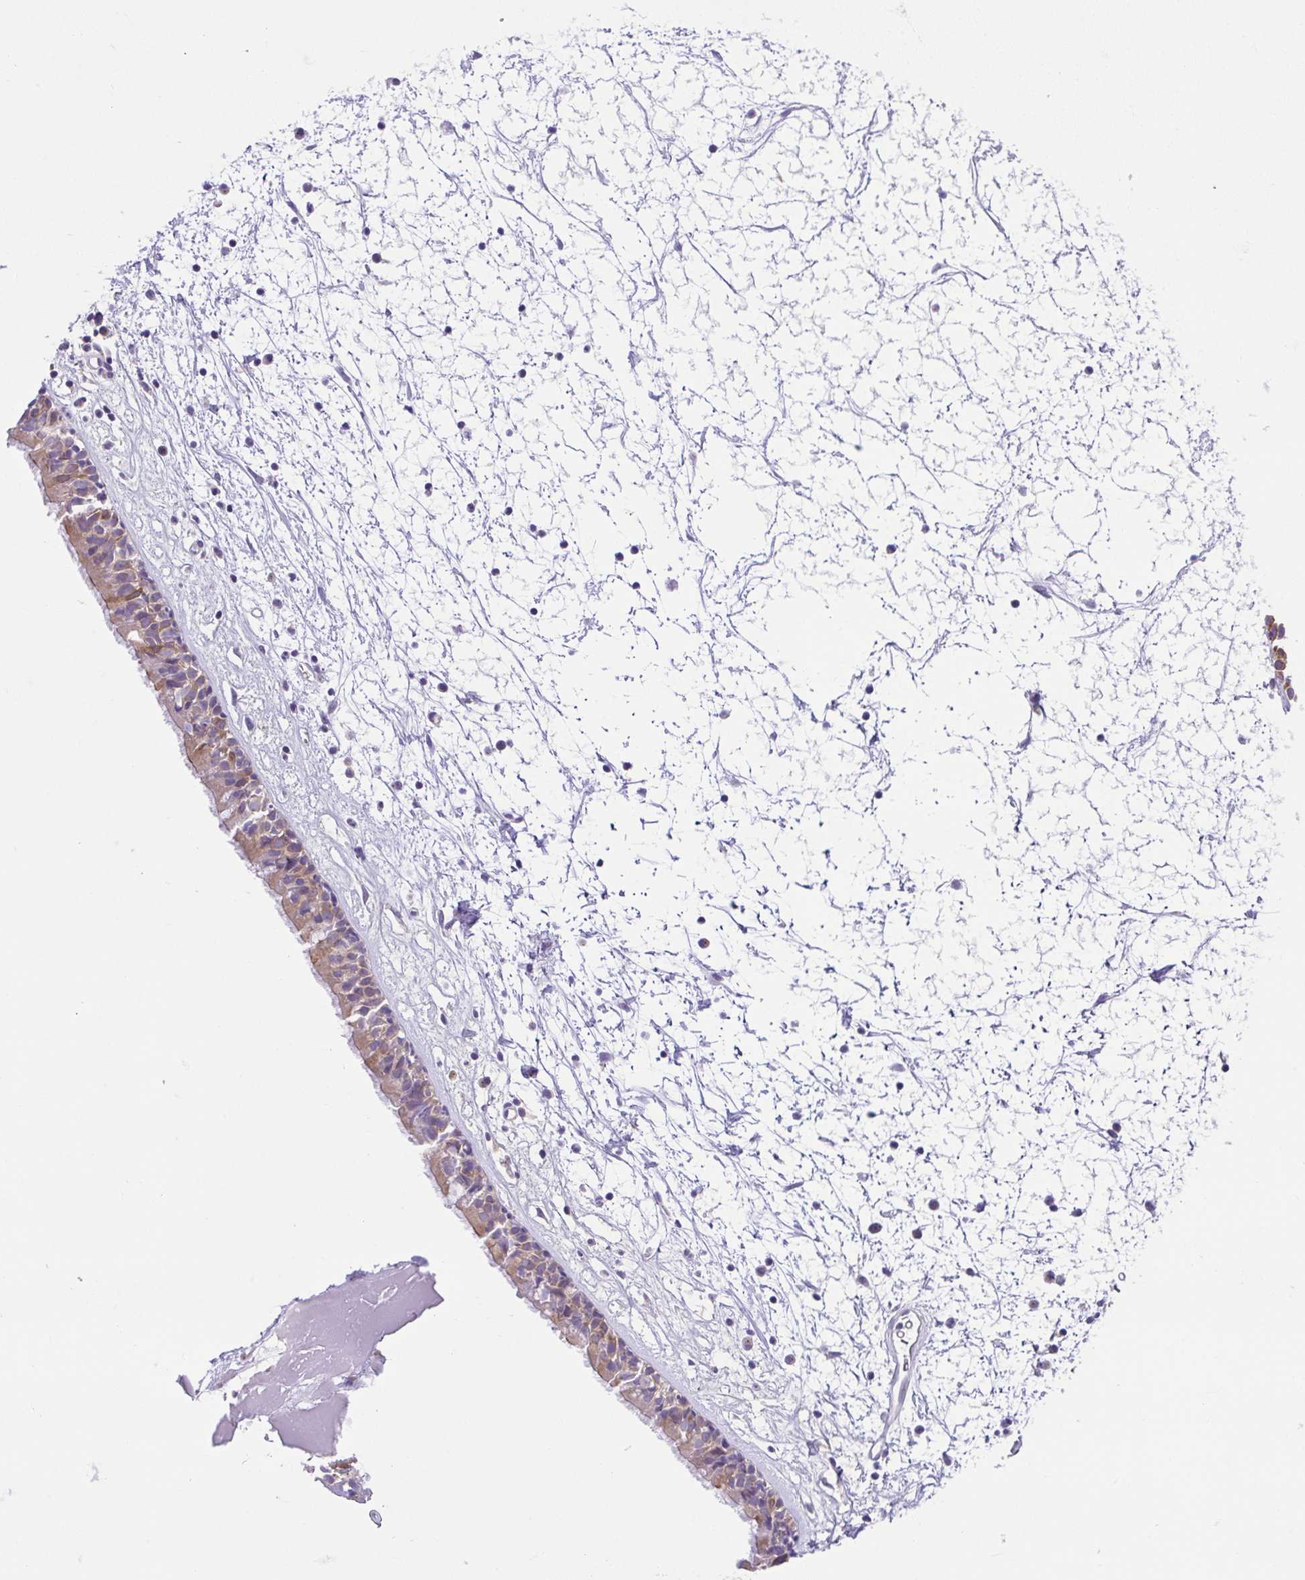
{"staining": {"intensity": "weak", "quantity": "25%-75%", "location": "cytoplasmic/membranous"}, "tissue": "nasopharynx", "cell_type": "Respiratory epithelial cells", "image_type": "normal", "snomed": [{"axis": "morphology", "description": "Normal tissue, NOS"}, {"axis": "topography", "description": "Nasopharynx"}], "caption": "Unremarkable nasopharynx shows weak cytoplasmic/membranous positivity in approximately 25%-75% of respiratory epithelial cells, visualized by immunohistochemistry. (Stains: DAB (3,3'-diaminobenzidine) in brown, nuclei in blue, Microscopy: brightfield microscopy at high magnification).", "gene": "SLC13A1", "patient": {"sex": "male", "age": 24}}